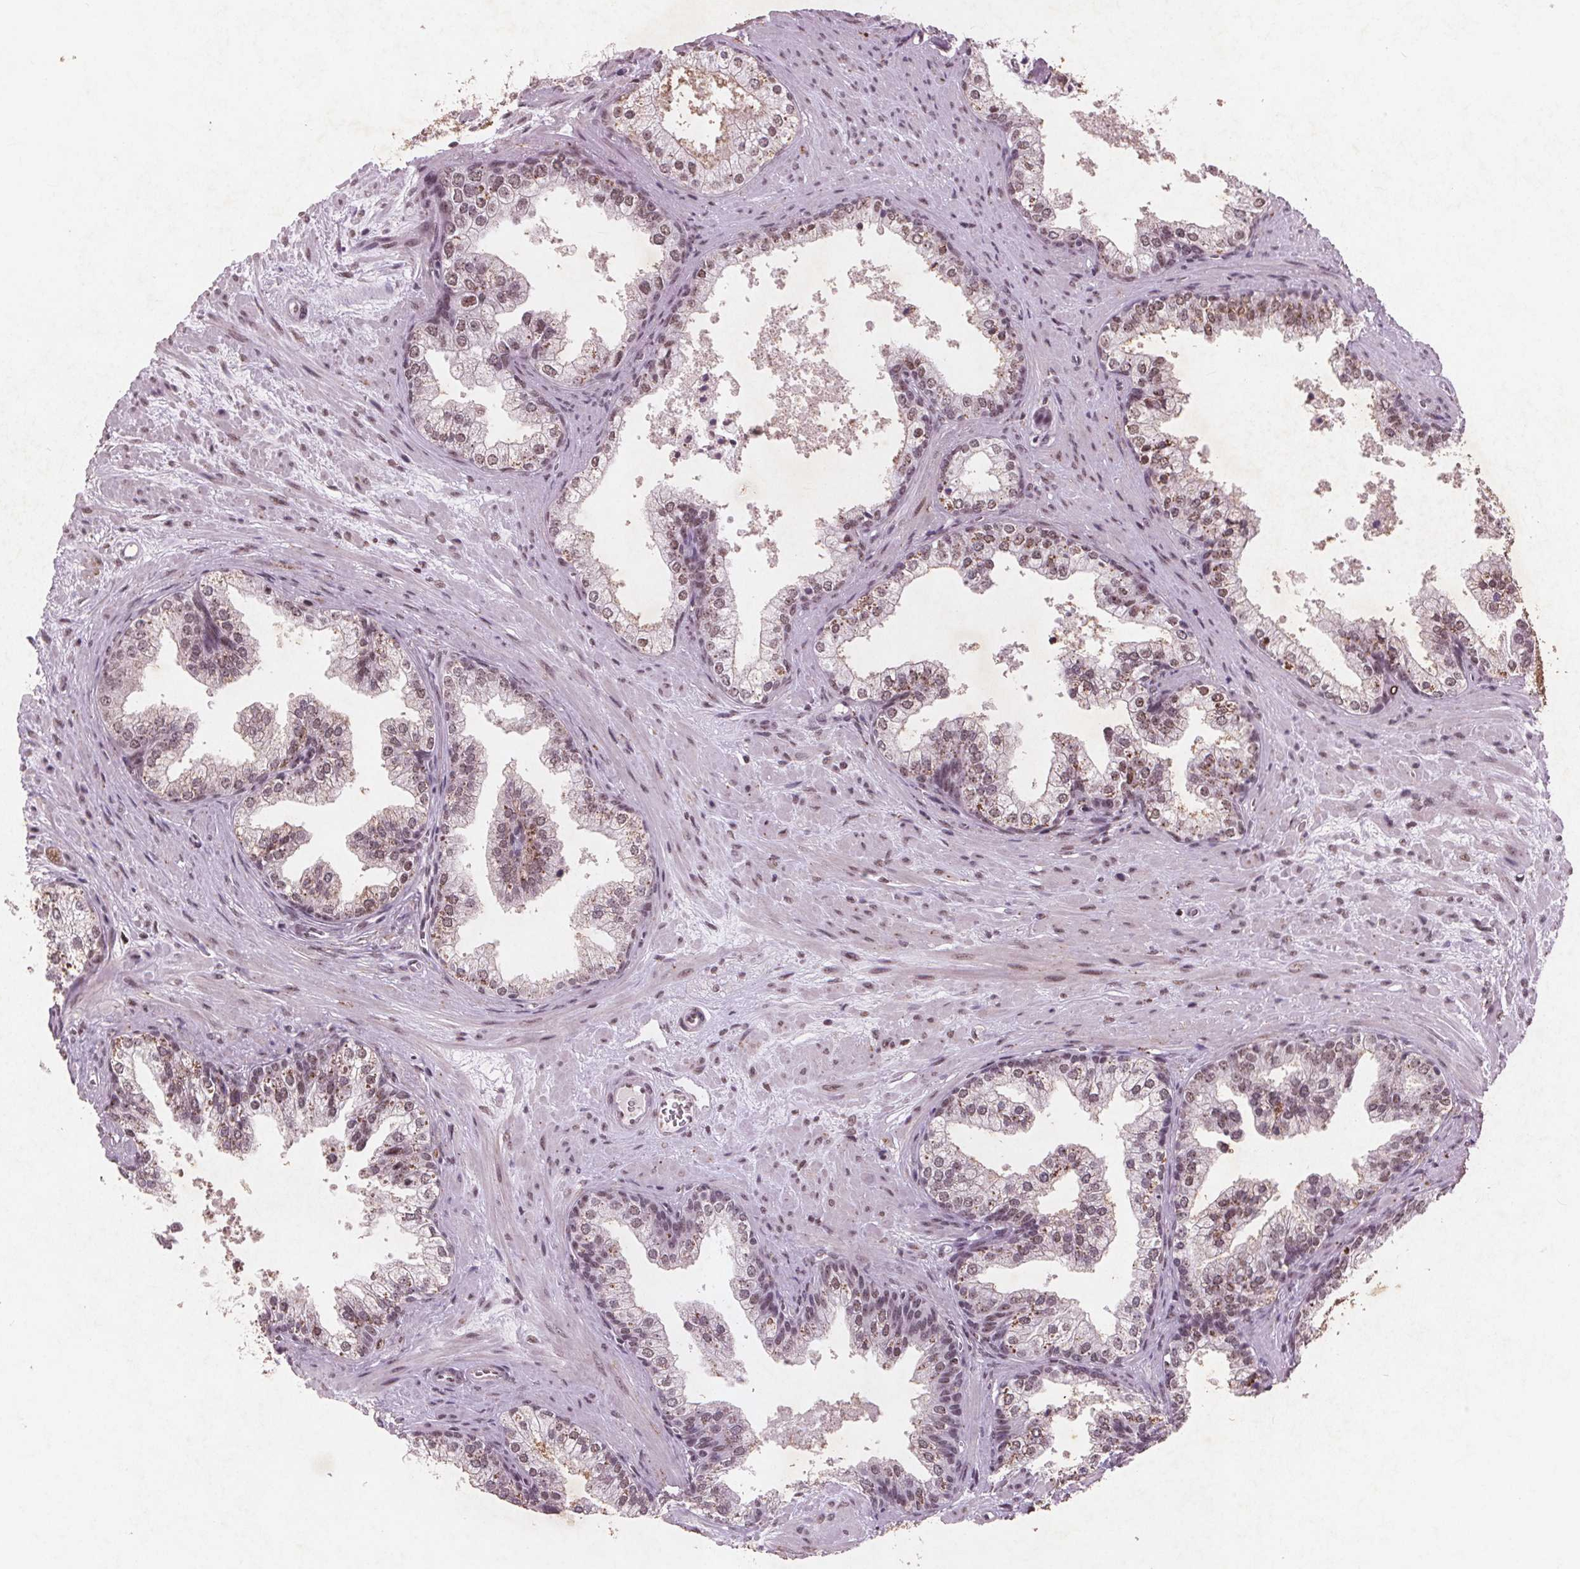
{"staining": {"intensity": "moderate", "quantity": "25%-75%", "location": "nuclear"}, "tissue": "prostate", "cell_type": "Glandular cells", "image_type": "normal", "snomed": [{"axis": "morphology", "description": "Normal tissue, NOS"}, {"axis": "topography", "description": "Prostate"}], "caption": "High-power microscopy captured an immunohistochemistry (IHC) micrograph of normal prostate, revealing moderate nuclear positivity in about 25%-75% of glandular cells.", "gene": "RPS6KA2", "patient": {"sex": "male", "age": 79}}